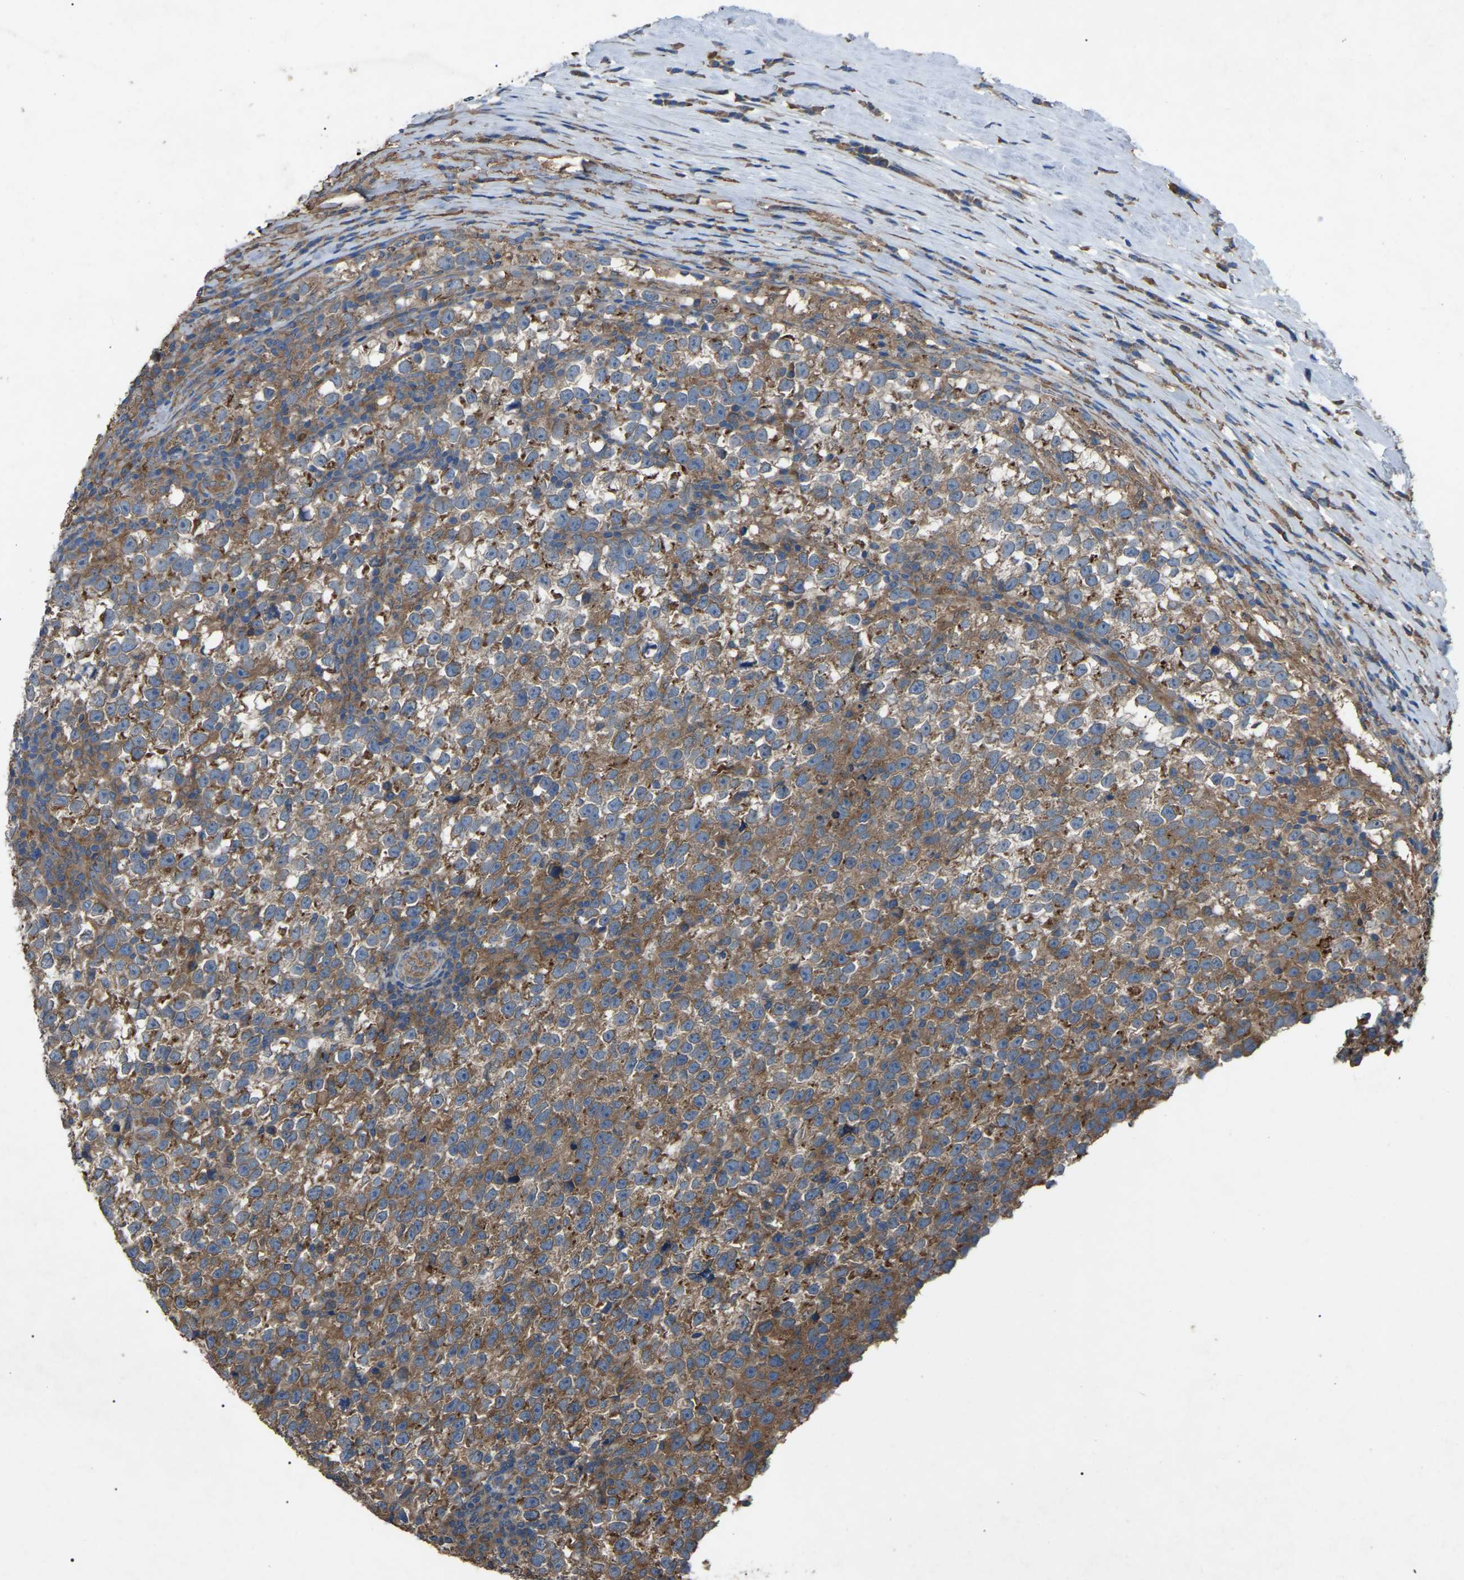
{"staining": {"intensity": "moderate", "quantity": ">75%", "location": "cytoplasmic/membranous"}, "tissue": "testis cancer", "cell_type": "Tumor cells", "image_type": "cancer", "snomed": [{"axis": "morphology", "description": "Normal tissue, NOS"}, {"axis": "morphology", "description": "Seminoma, NOS"}, {"axis": "topography", "description": "Testis"}], "caption": "The histopathology image shows staining of seminoma (testis), revealing moderate cytoplasmic/membranous protein expression (brown color) within tumor cells.", "gene": "AIMP1", "patient": {"sex": "male", "age": 43}}